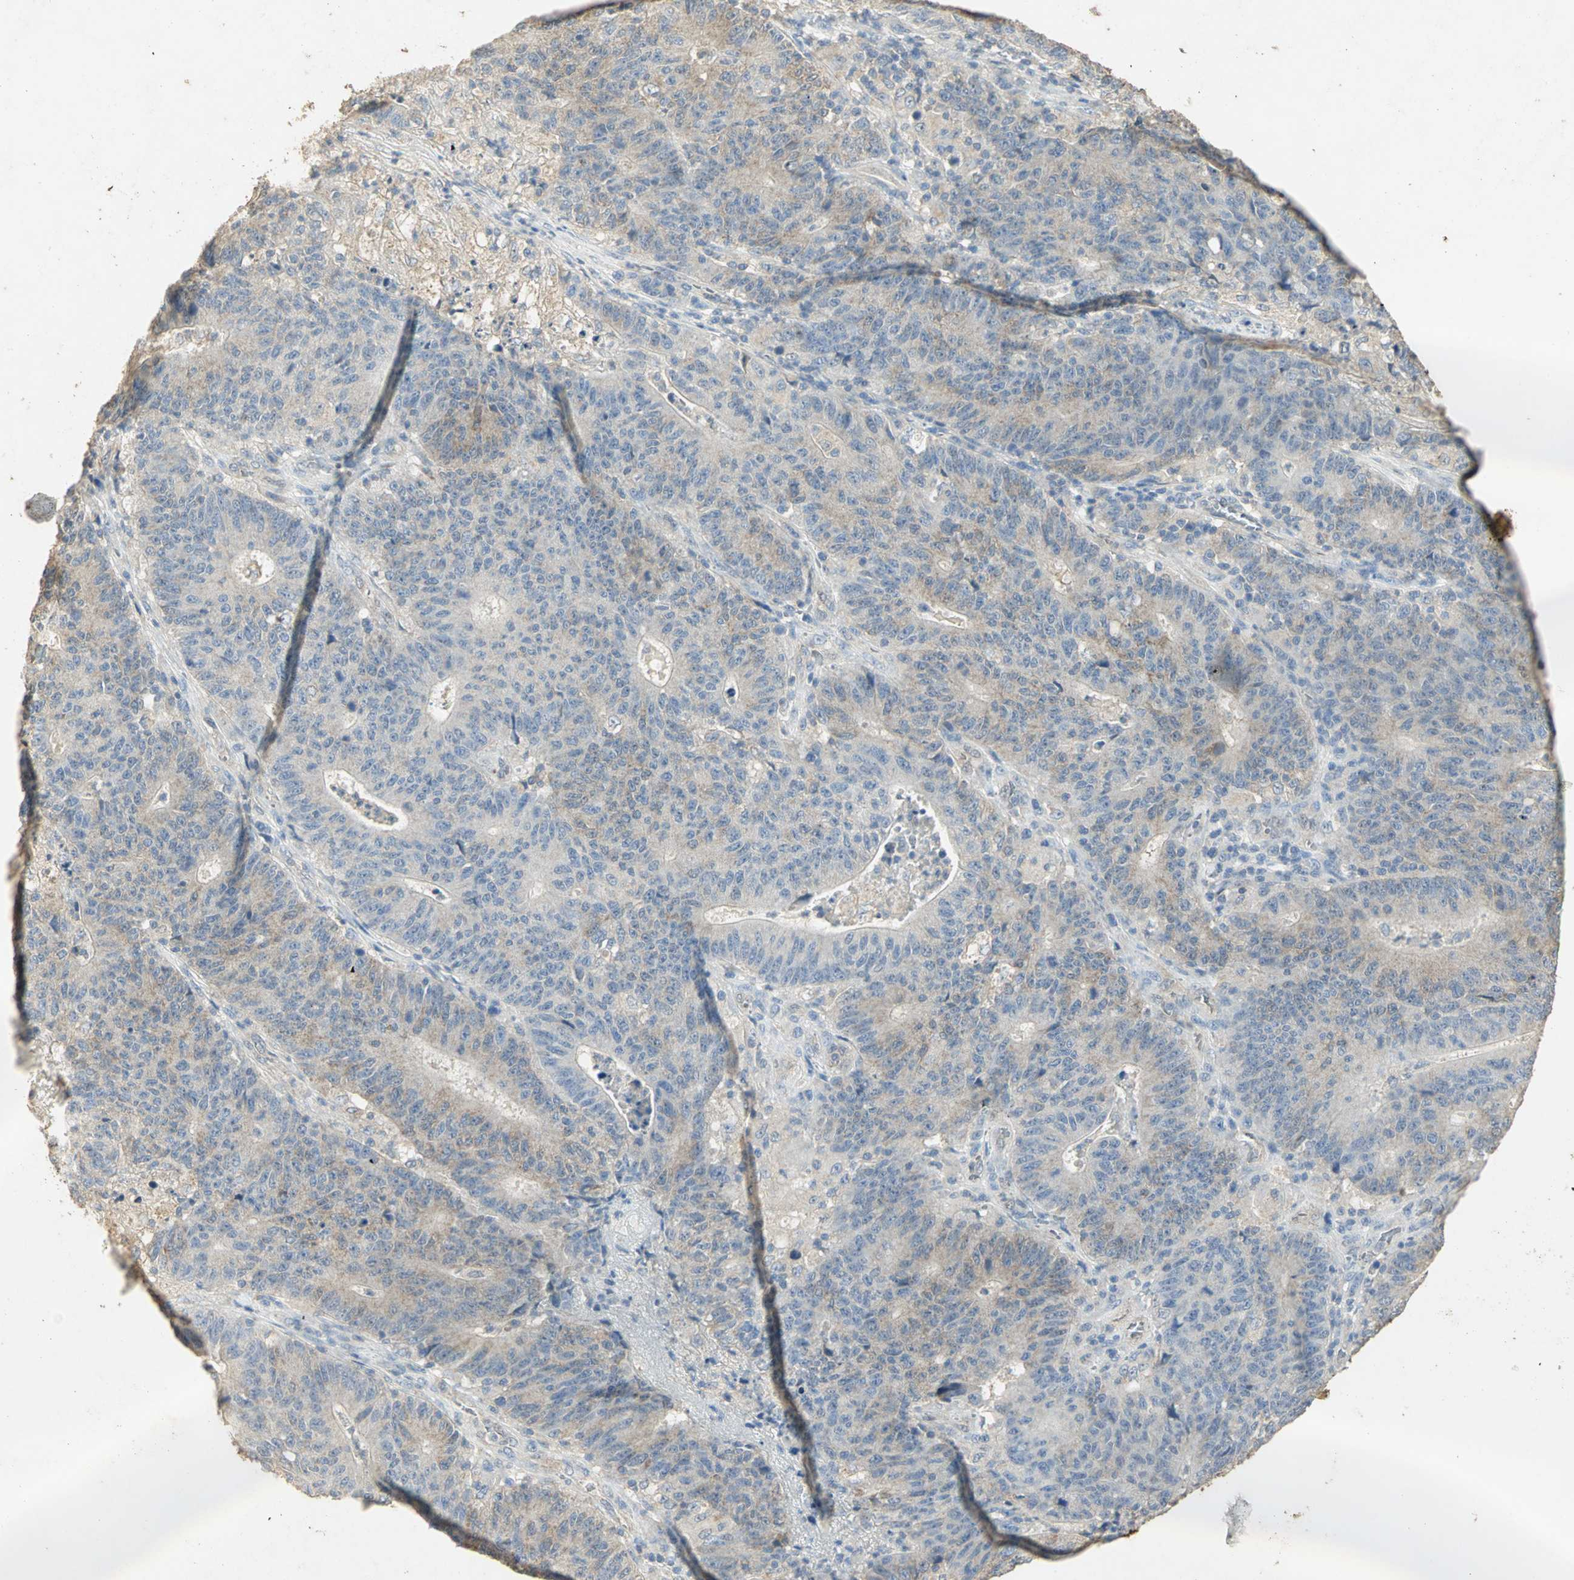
{"staining": {"intensity": "weak", "quantity": "25%-75%", "location": "cytoplasmic/membranous"}, "tissue": "colorectal cancer", "cell_type": "Tumor cells", "image_type": "cancer", "snomed": [{"axis": "morphology", "description": "Normal tissue, NOS"}, {"axis": "morphology", "description": "Adenocarcinoma, NOS"}, {"axis": "topography", "description": "Colon"}], "caption": "Colorectal cancer stained with DAB IHC exhibits low levels of weak cytoplasmic/membranous positivity in approximately 25%-75% of tumor cells. (DAB (3,3'-diaminobenzidine) IHC, brown staining for protein, blue staining for nuclei).", "gene": "ASB9", "patient": {"sex": "female", "age": 75}}